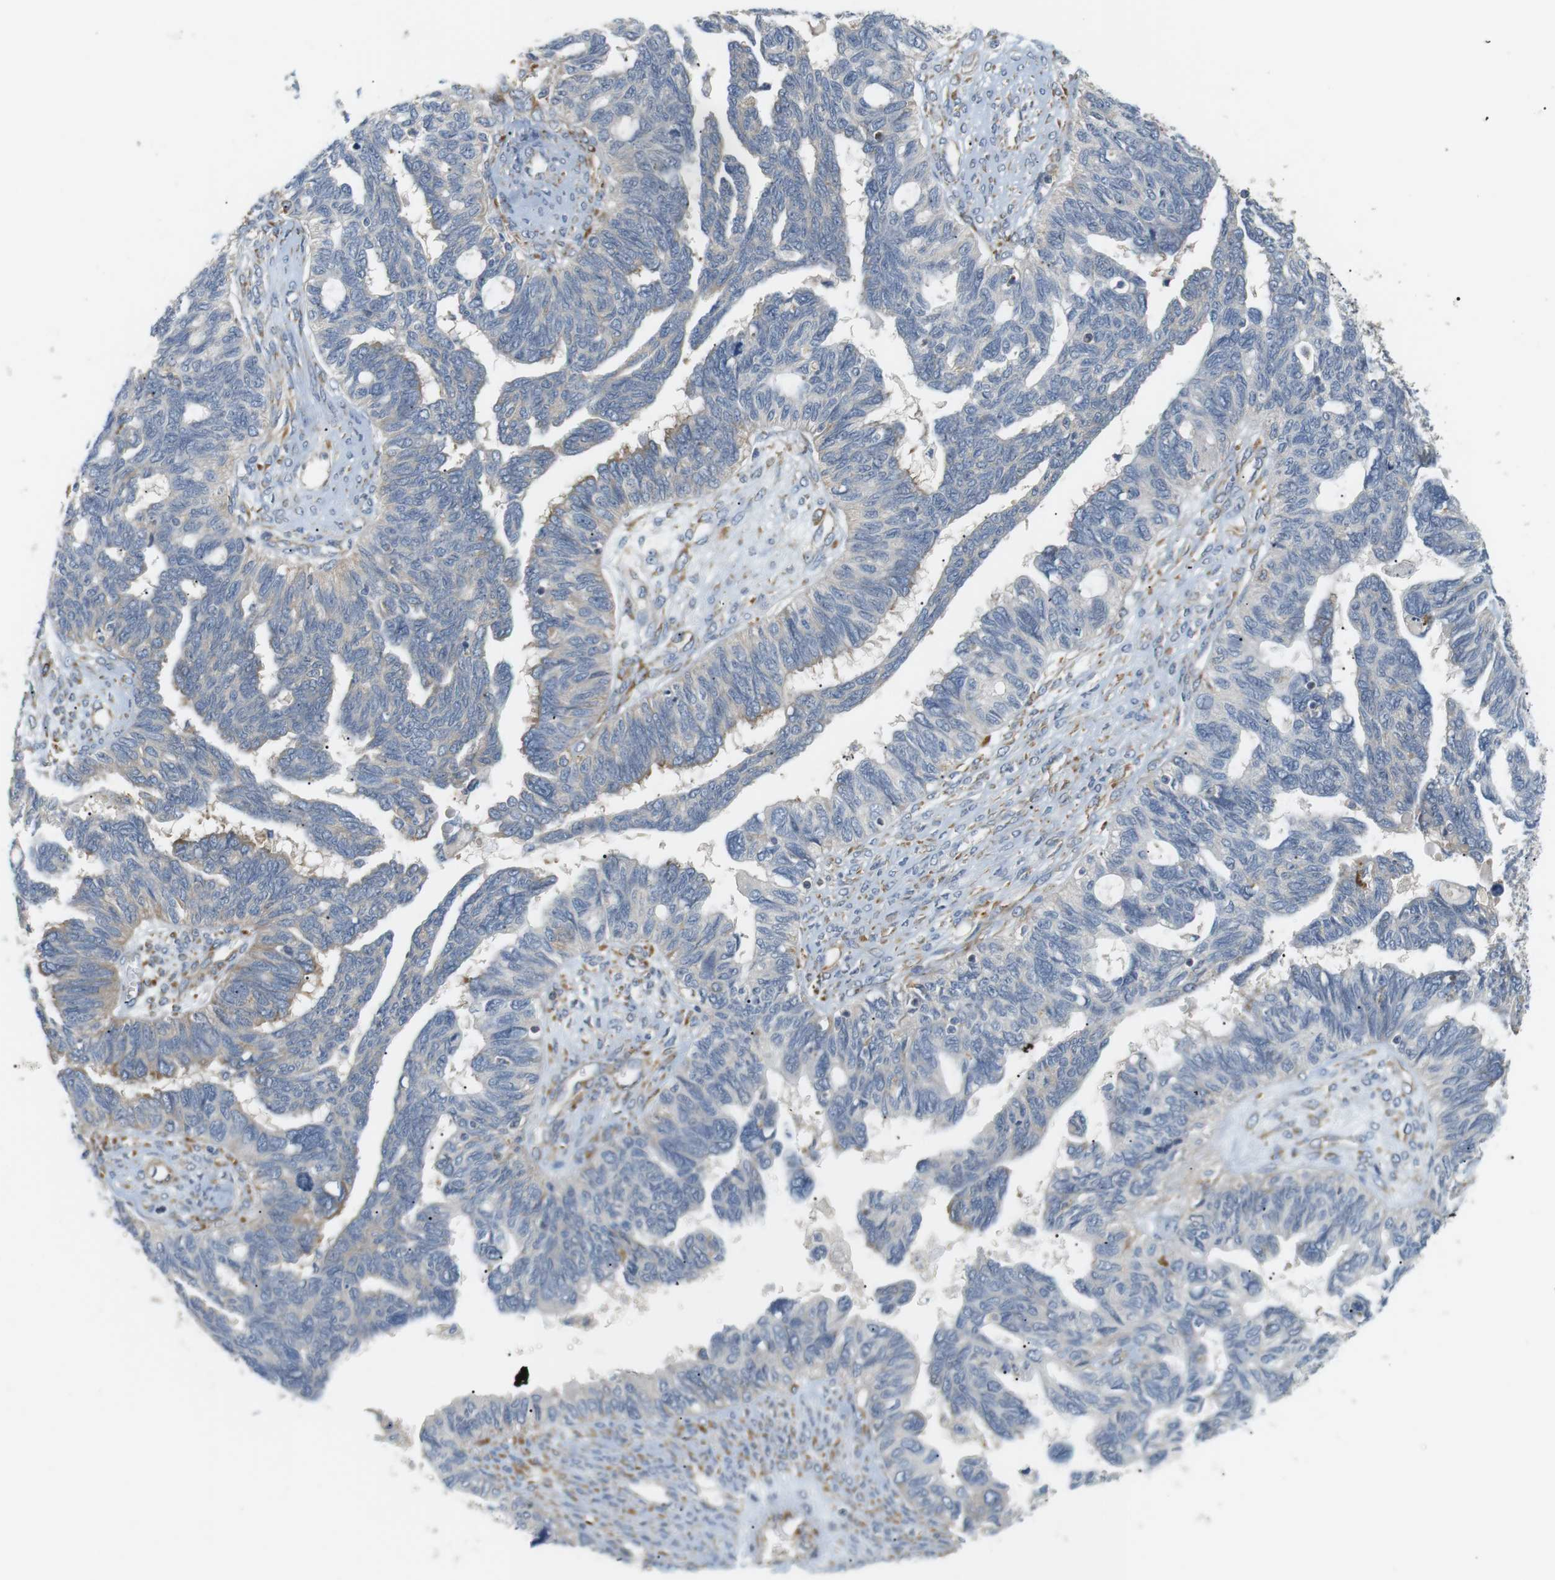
{"staining": {"intensity": "negative", "quantity": "none", "location": "none"}, "tissue": "ovarian cancer", "cell_type": "Tumor cells", "image_type": "cancer", "snomed": [{"axis": "morphology", "description": "Cystadenocarcinoma, serous, NOS"}, {"axis": "topography", "description": "Ovary"}], "caption": "This is an immunohistochemistry (IHC) photomicrograph of ovarian cancer (serous cystadenocarcinoma). There is no staining in tumor cells.", "gene": "TMEM200A", "patient": {"sex": "female", "age": 79}}